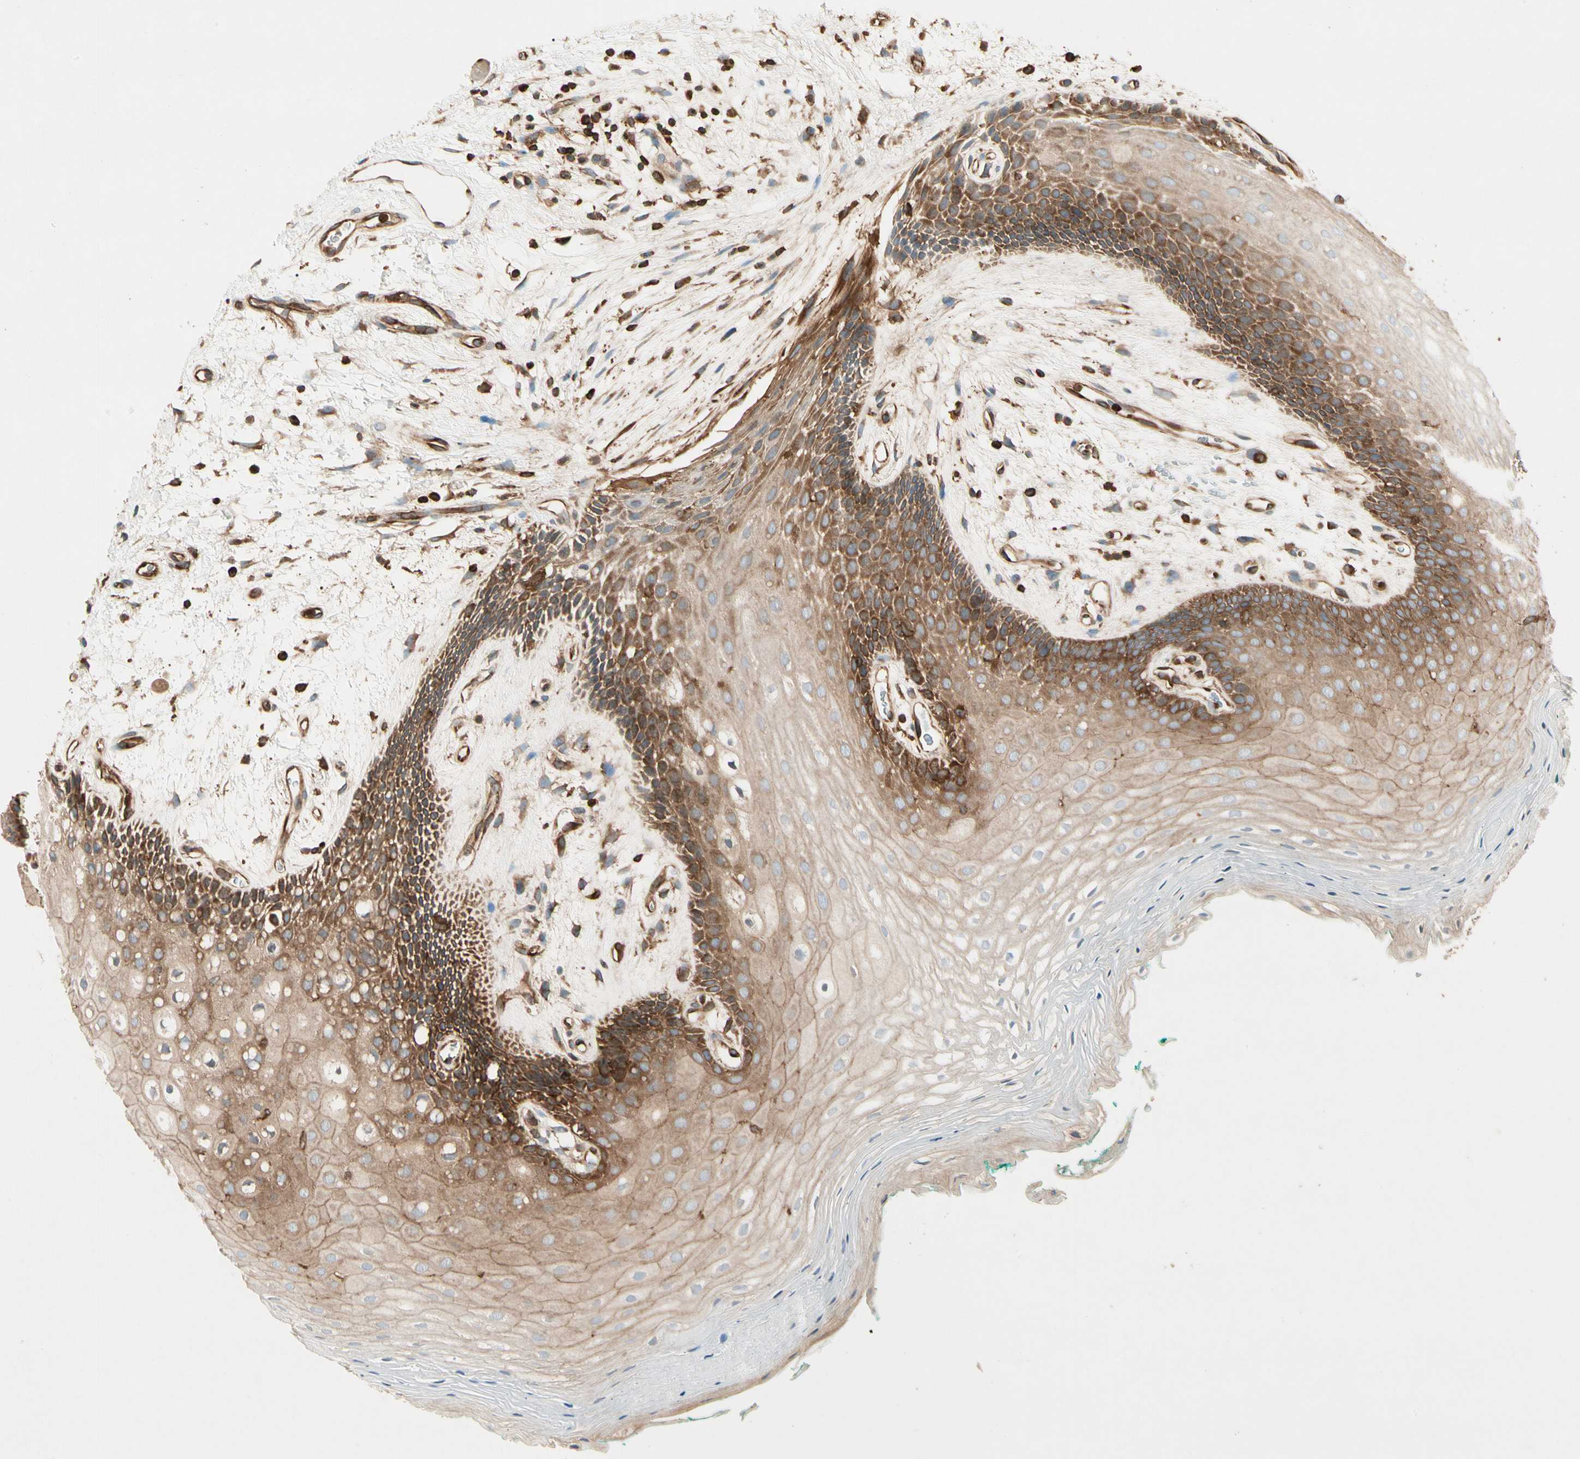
{"staining": {"intensity": "strong", "quantity": "25%-75%", "location": "cytoplasmic/membranous"}, "tissue": "oral mucosa", "cell_type": "Squamous epithelial cells", "image_type": "normal", "snomed": [{"axis": "morphology", "description": "Normal tissue, NOS"}, {"axis": "topography", "description": "Skeletal muscle"}, {"axis": "topography", "description": "Oral tissue"}, {"axis": "topography", "description": "Peripheral nerve tissue"}], "caption": "Oral mucosa stained with DAB immunohistochemistry (IHC) displays high levels of strong cytoplasmic/membranous positivity in about 25%-75% of squamous epithelial cells. The staining was performed using DAB (3,3'-diaminobenzidine), with brown indicating positive protein expression. Nuclei are stained blue with hematoxylin.", "gene": "ARPC2", "patient": {"sex": "female", "age": 84}}